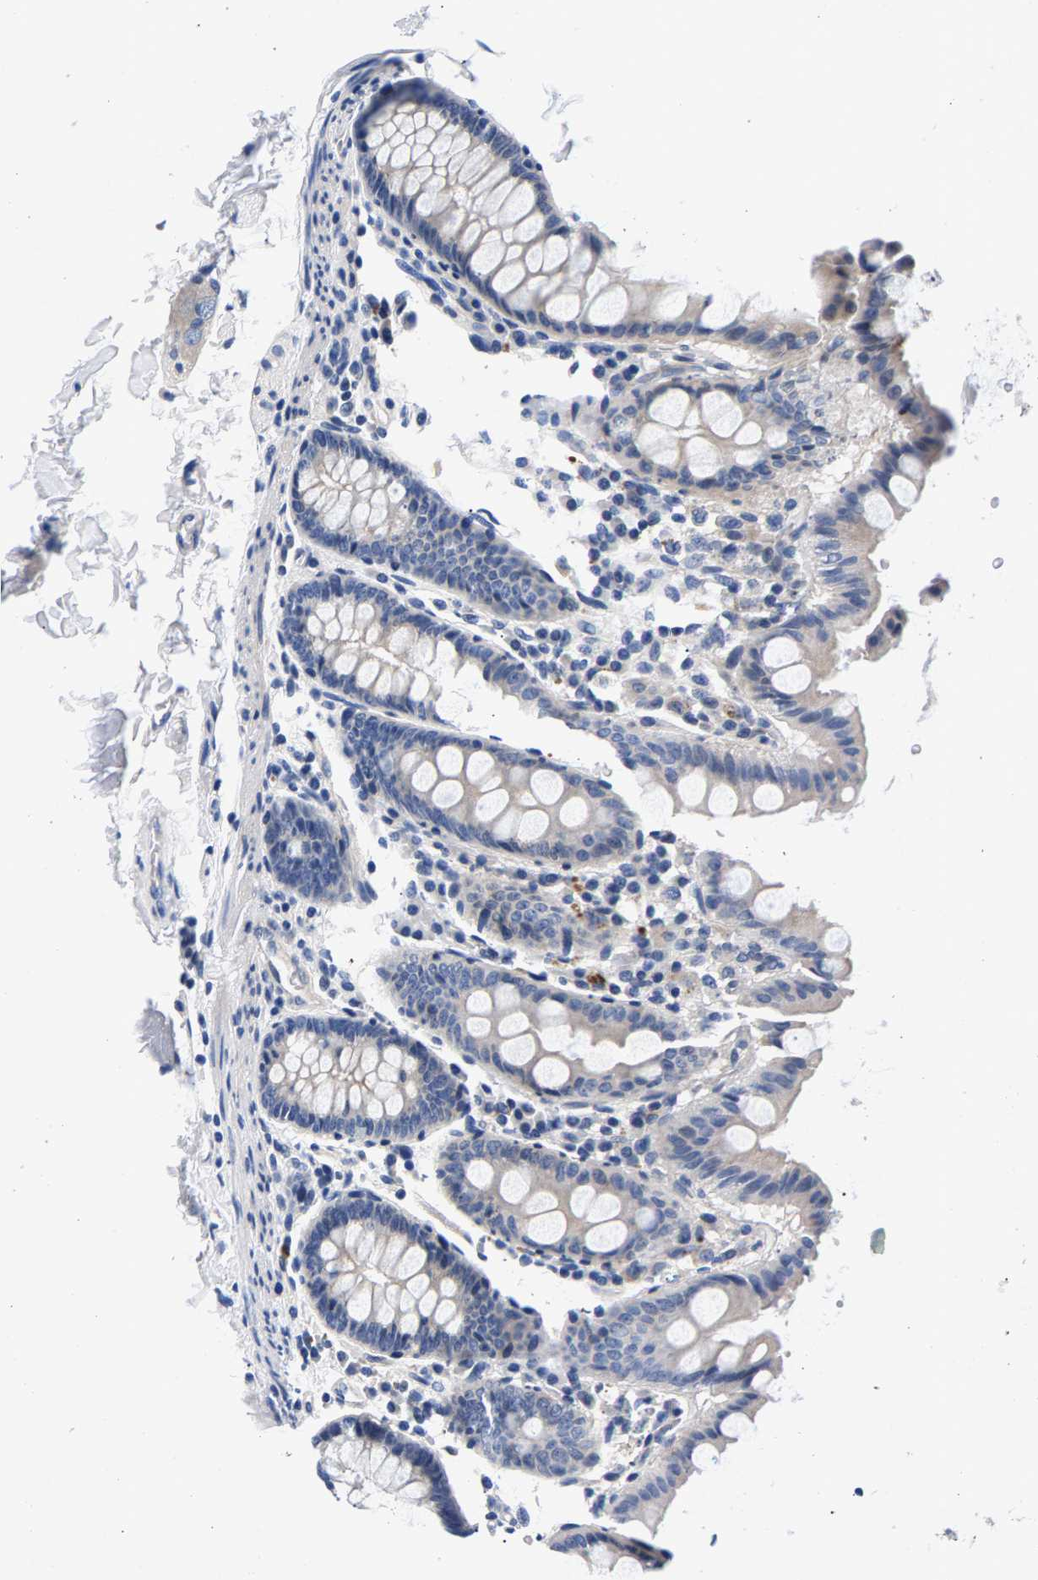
{"staining": {"intensity": "negative", "quantity": "none", "location": "none"}, "tissue": "colon", "cell_type": "Endothelial cells", "image_type": "normal", "snomed": [{"axis": "morphology", "description": "Normal tissue, NOS"}, {"axis": "topography", "description": "Colon"}], "caption": "The IHC image has no significant expression in endothelial cells of colon. (Stains: DAB (3,3'-diaminobenzidine) immunohistochemistry (IHC) with hematoxylin counter stain, Microscopy: brightfield microscopy at high magnification).", "gene": "P2RY4", "patient": {"sex": "female", "age": 61}}